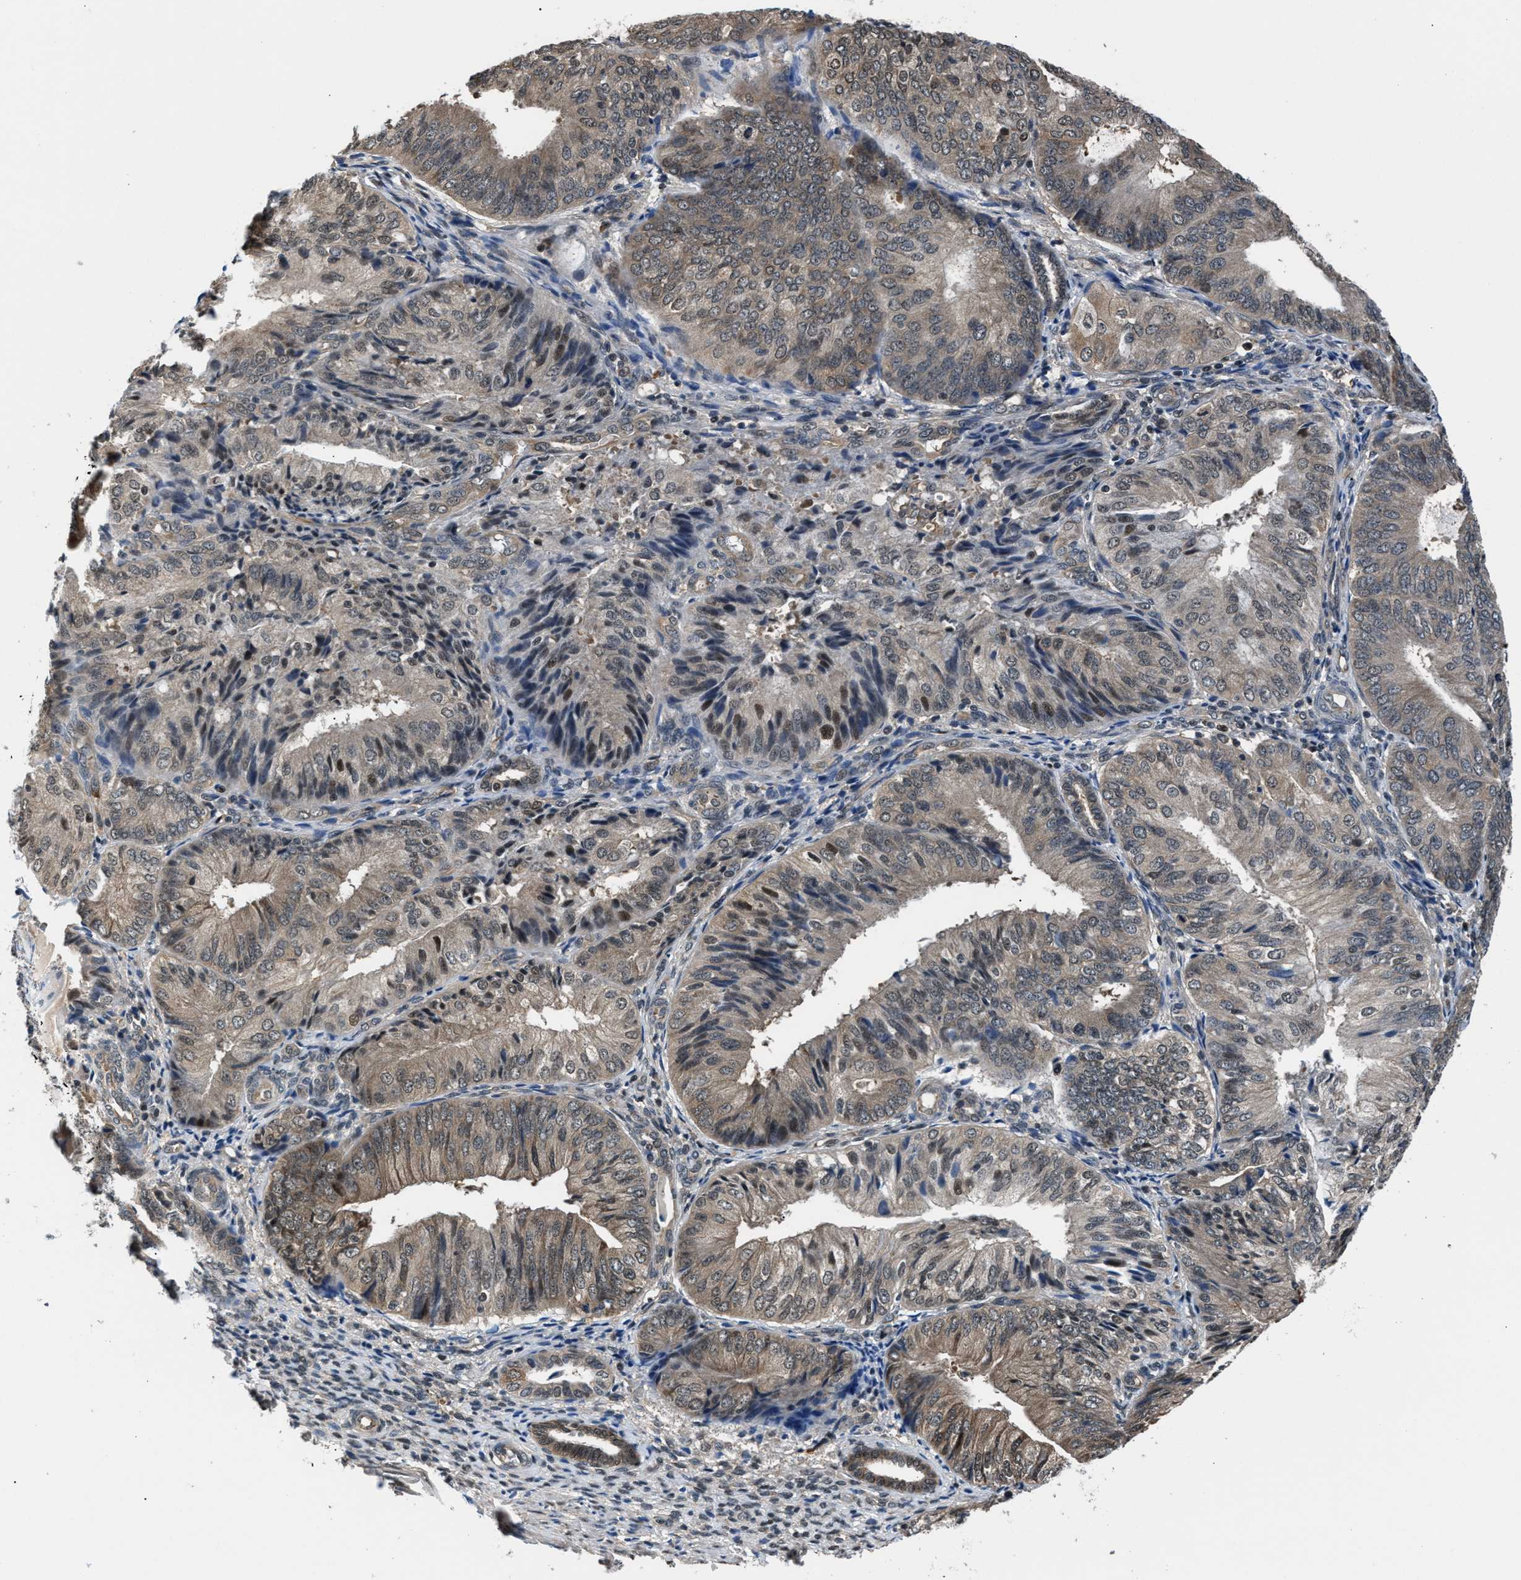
{"staining": {"intensity": "weak", "quantity": "25%-75%", "location": "cytoplasmic/membranous,nuclear"}, "tissue": "endometrial cancer", "cell_type": "Tumor cells", "image_type": "cancer", "snomed": [{"axis": "morphology", "description": "Adenocarcinoma, NOS"}, {"axis": "topography", "description": "Endometrium"}], "caption": "Immunohistochemical staining of endometrial cancer demonstrates weak cytoplasmic/membranous and nuclear protein positivity in approximately 25%-75% of tumor cells.", "gene": "RBM33", "patient": {"sex": "female", "age": 81}}